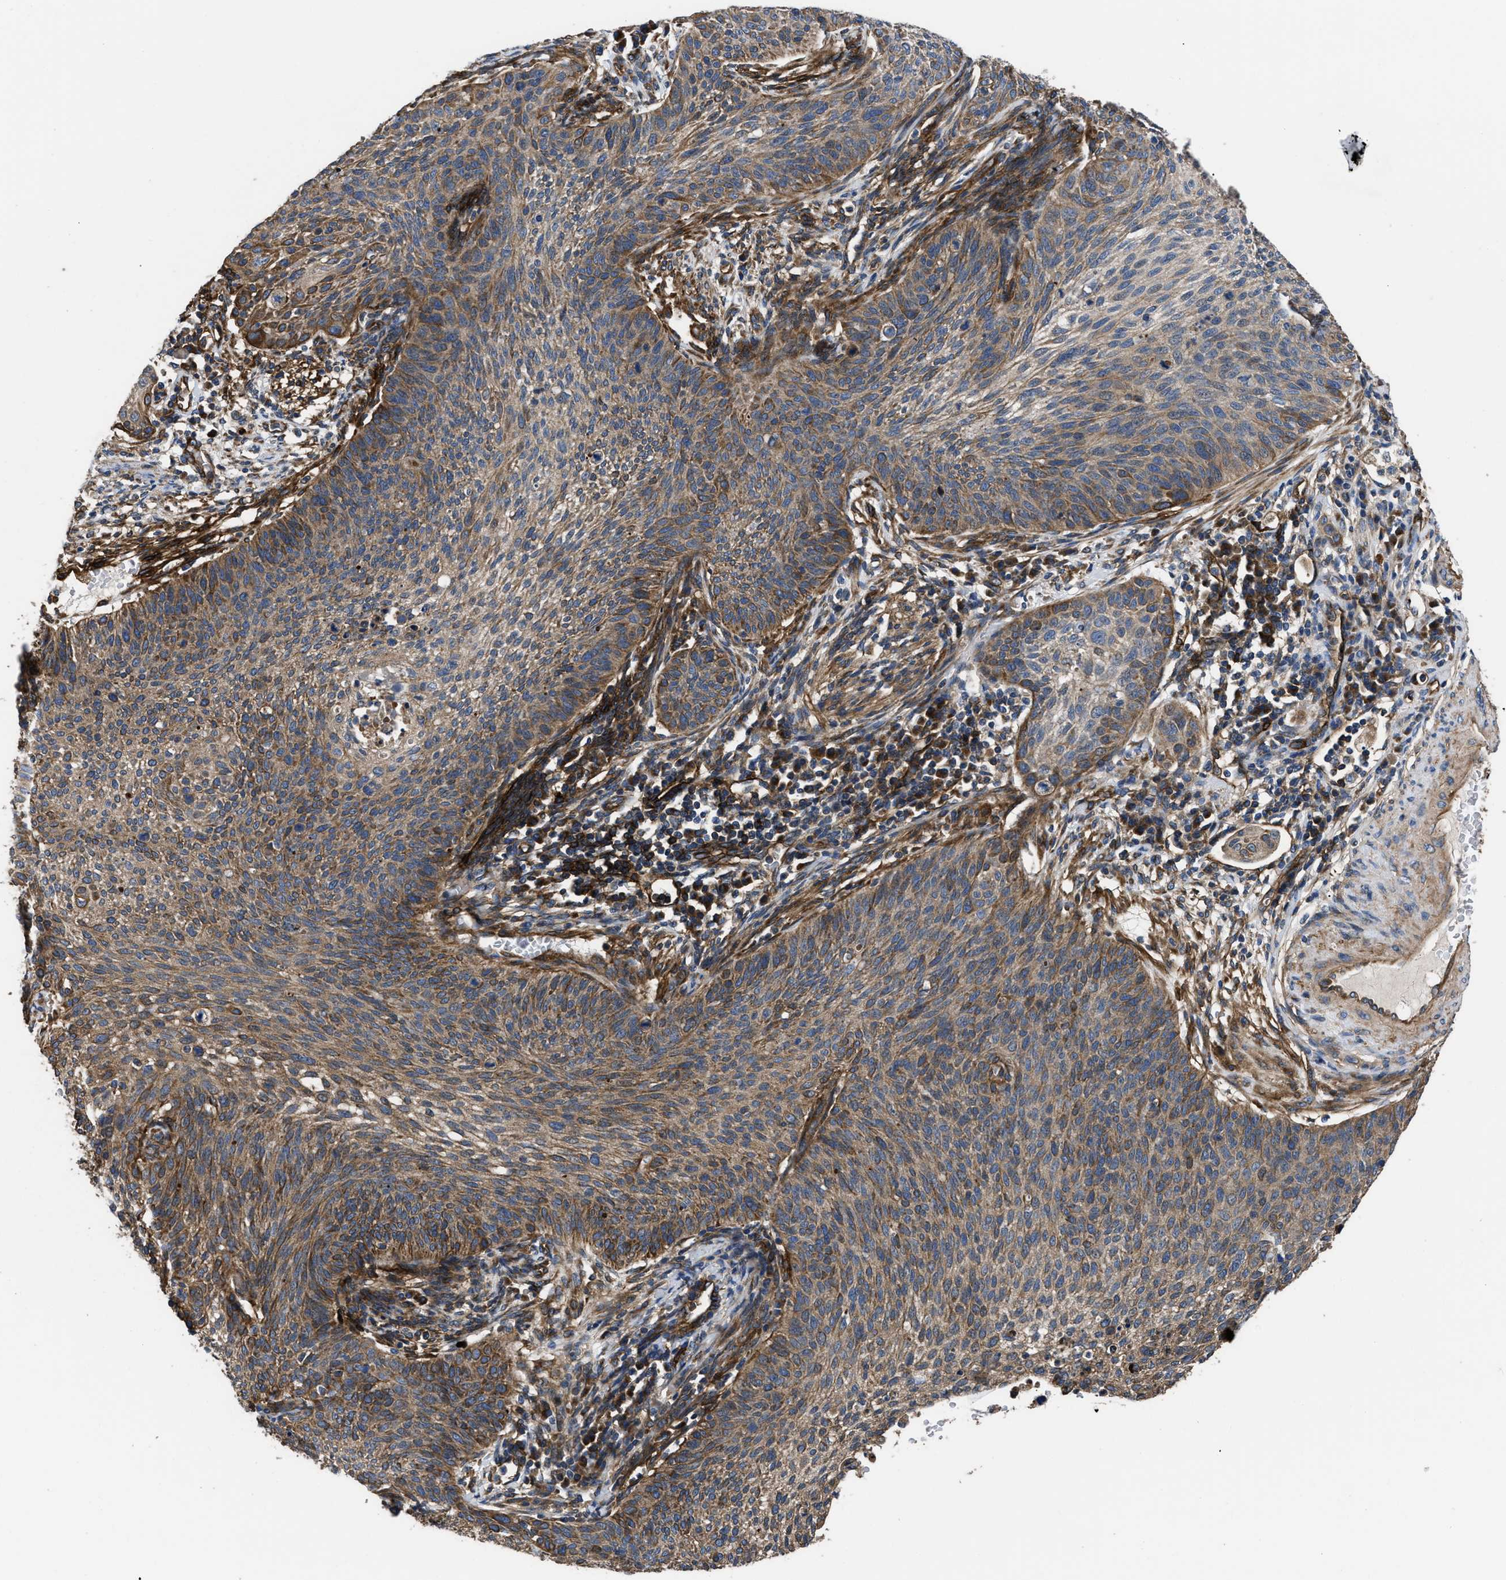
{"staining": {"intensity": "moderate", "quantity": ">75%", "location": "cytoplasmic/membranous"}, "tissue": "cervical cancer", "cell_type": "Tumor cells", "image_type": "cancer", "snomed": [{"axis": "morphology", "description": "Squamous cell carcinoma, NOS"}, {"axis": "topography", "description": "Cervix"}], "caption": "IHC staining of cervical squamous cell carcinoma, which shows medium levels of moderate cytoplasmic/membranous staining in about >75% of tumor cells indicating moderate cytoplasmic/membranous protein expression. The staining was performed using DAB (3,3'-diaminobenzidine) (brown) for protein detection and nuclei were counterstained in hematoxylin (blue).", "gene": "NT5E", "patient": {"sex": "female", "age": 70}}